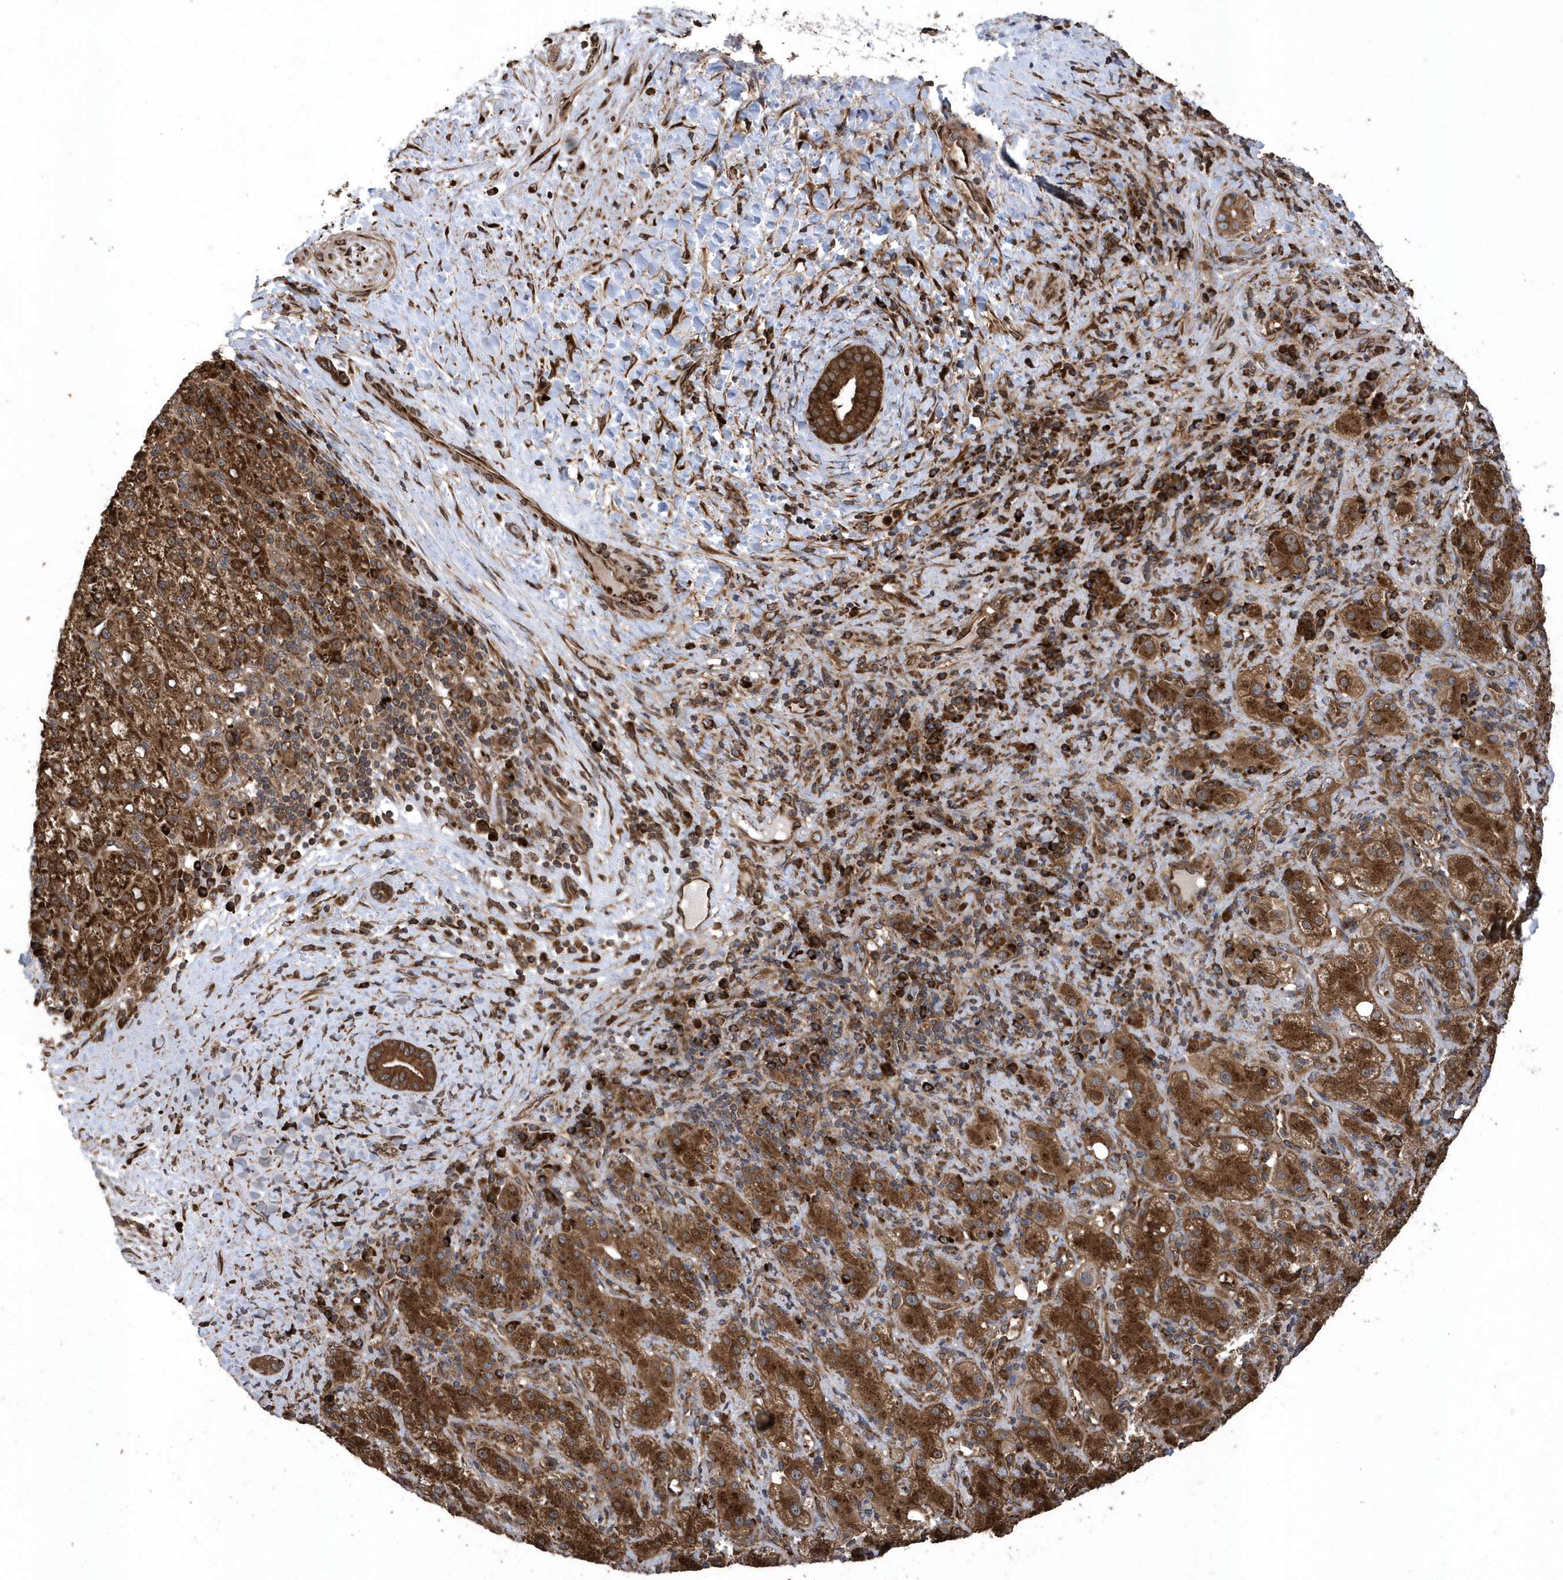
{"staining": {"intensity": "strong", "quantity": ">75%", "location": "cytoplasmic/membranous"}, "tissue": "liver cancer", "cell_type": "Tumor cells", "image_type": "cancer", "snomed": [{"axis": "morphology", "description": "Carcinoma, Hepatocellular, NOS"}, {"axis": "topography", "description": "Liver"}], "caption": "Immunohistochemistry (IHC) histopathology image of liver cancer stained for a protein (brown), which displays high levels of strong cytoplasmic/membranous positivity in approximately >75% of tumor cells.", "gene": "WASHC5", "patient": {"sex": "female", "age": 58}}